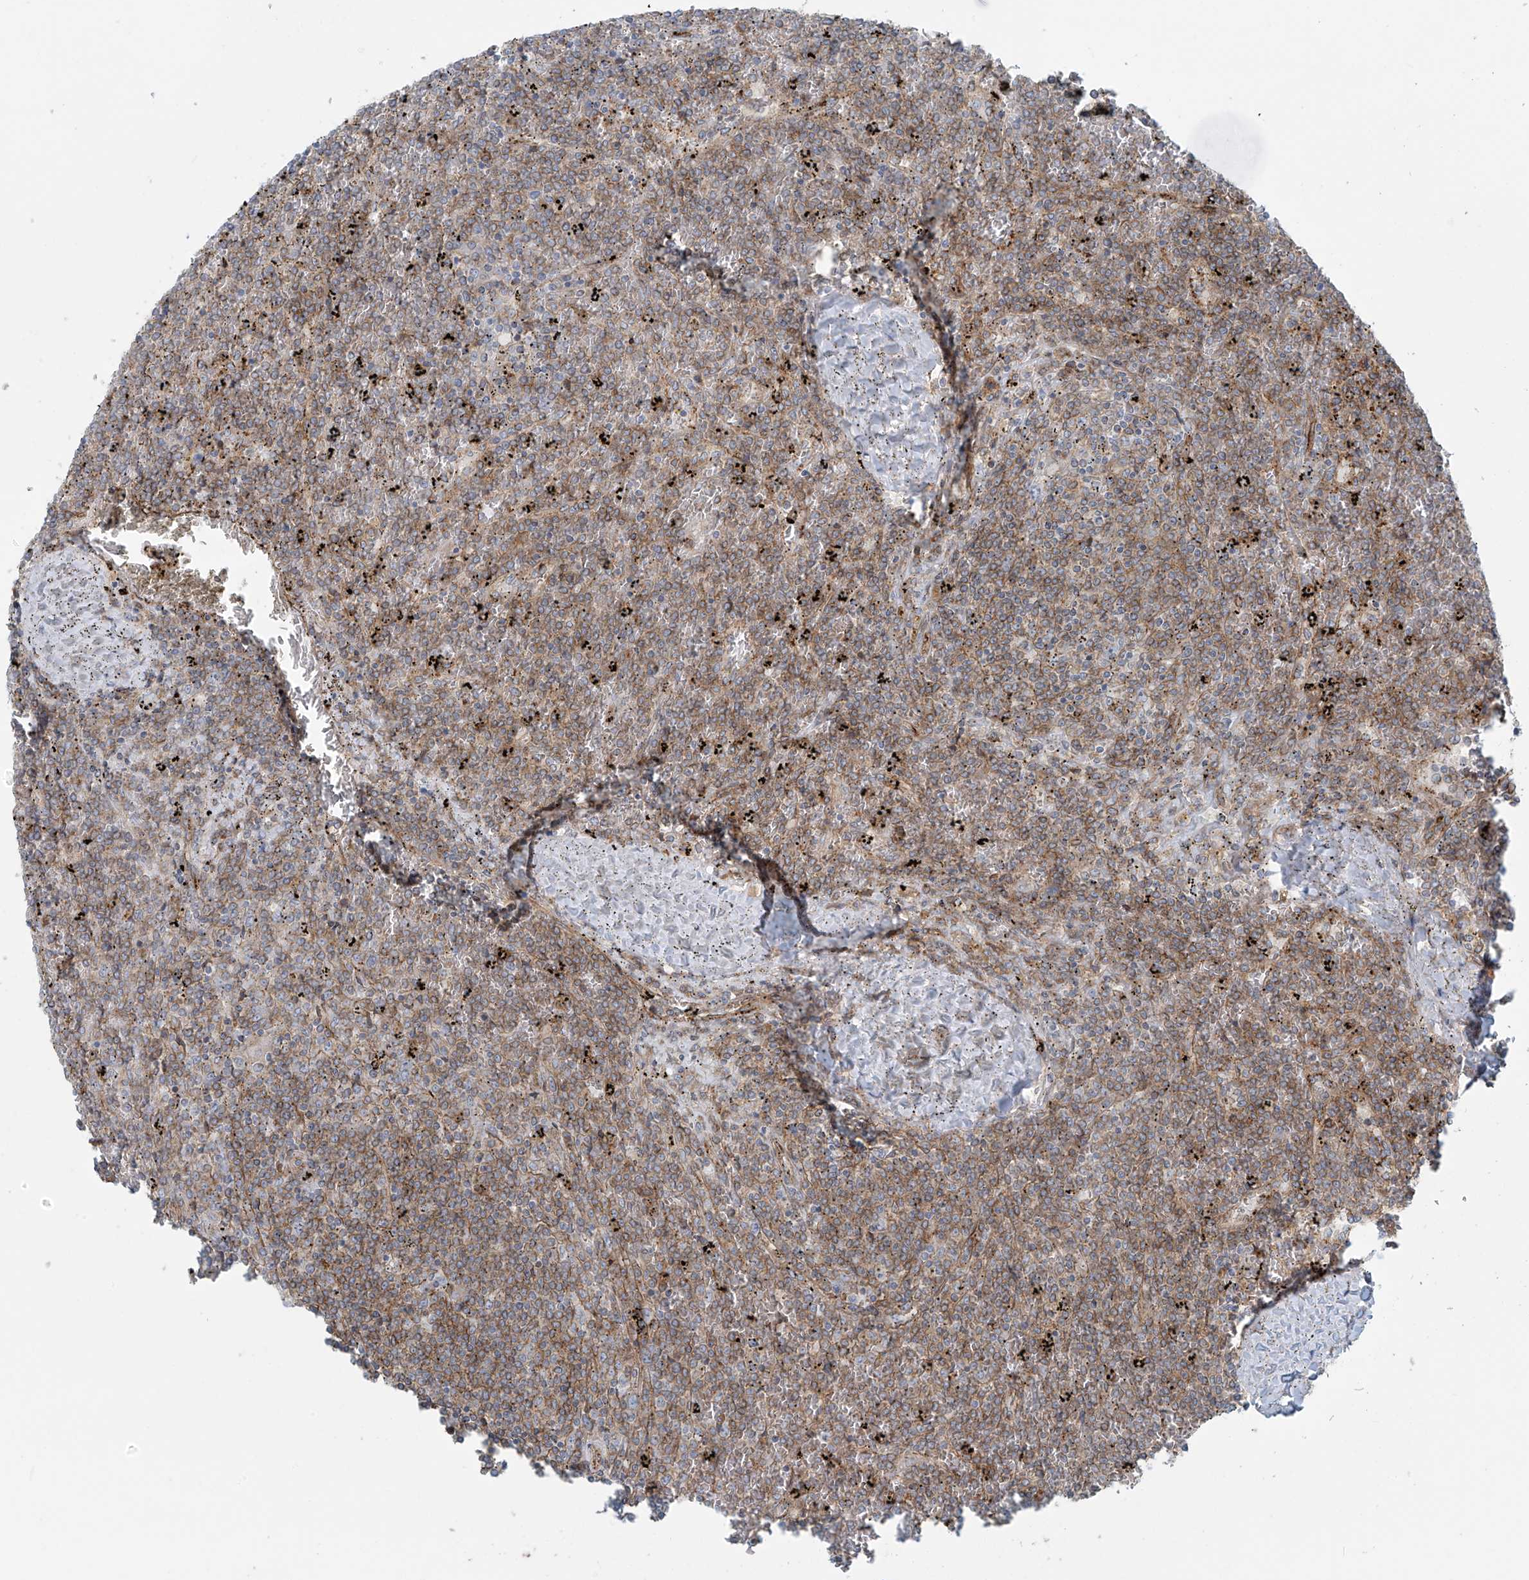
{"staining": {"intensity": "weak", "quantity": "25%-75%", "location": "cytoplasmic/membranous"}, "tissue": "lymphoma", "cell_type": "Tumor cells", "image_type": "cancer", "snomed": [{"axis": "morphology", "description": "Malignant lymphoma, non-Hodgkin's type, Low grade"}, {"axis": "topography", "description": "Spleen"}], "caption": "Immunohistochemistry of human malignant lymphoma, non-Hodgkin's type (low-grade) displays low levels of weak cytoplasmic/membranous staining in about 25%-75% of tumor cells. (Stains: DAB in brown, nuclei in blue, Microscopy: brightfield microscopy at high magnification).", "gene": "LZTS3", "patient": {"sex": "female", "age": 19}}